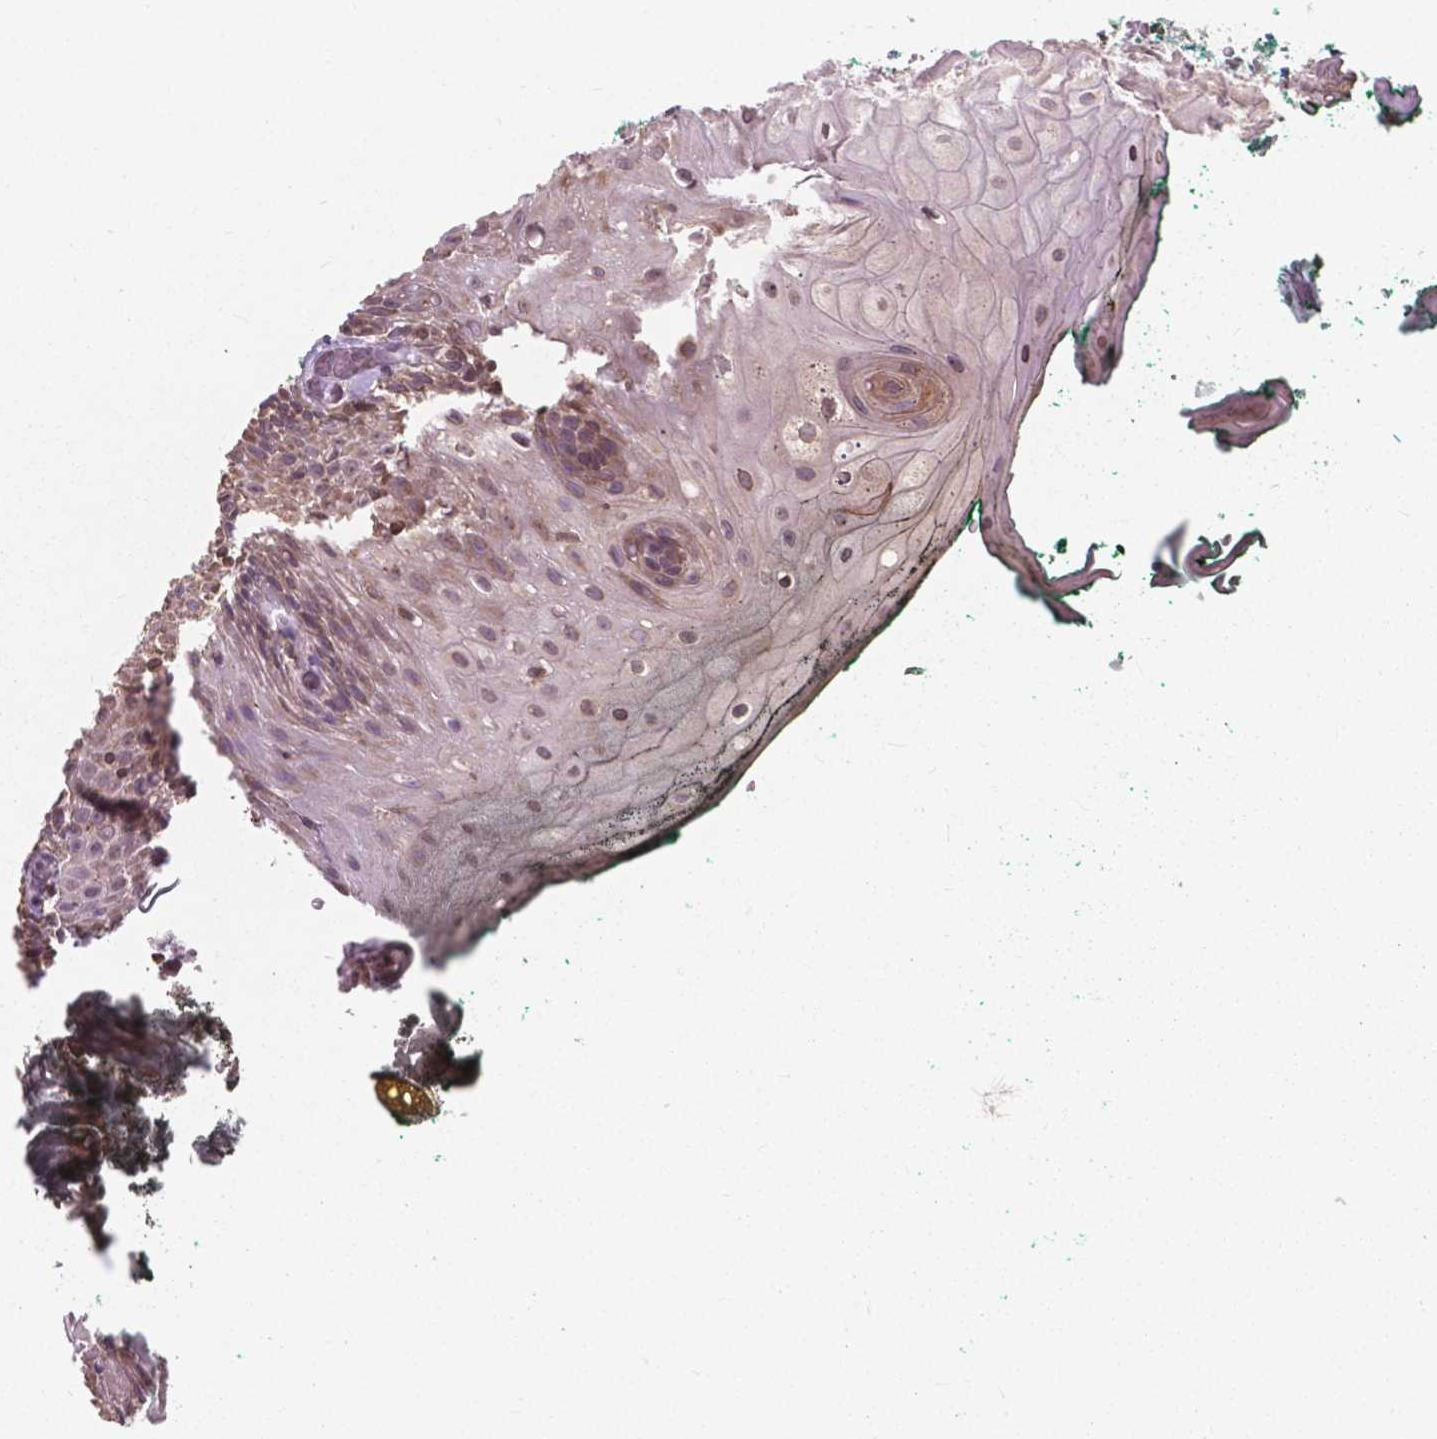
{"staining": {"intensity": "weak", "quantity": "25%-75%", "location": "cytoplasmic/membranous,nuclear"}, "tissue": "oral mucosa", "cell_type": "Squamous epithelial cells", "image_type": "normal", "snomed": [{"axis": "morphology", "description": "Normal tissue, NOS"}, {"axis": "topography", "description": "Oral tissue"}, {"axis": "topography", "description": "Head-Neck"}], "caption": "Squamous epithelial cells demonstrate low levels of weak cytoplasmic/membranous,nuclear positivity in approximately 25%-75% of cells in normal oral mucosa.", "gene": "MRPL33", "patient": {"sex": "female", "age": 68}}